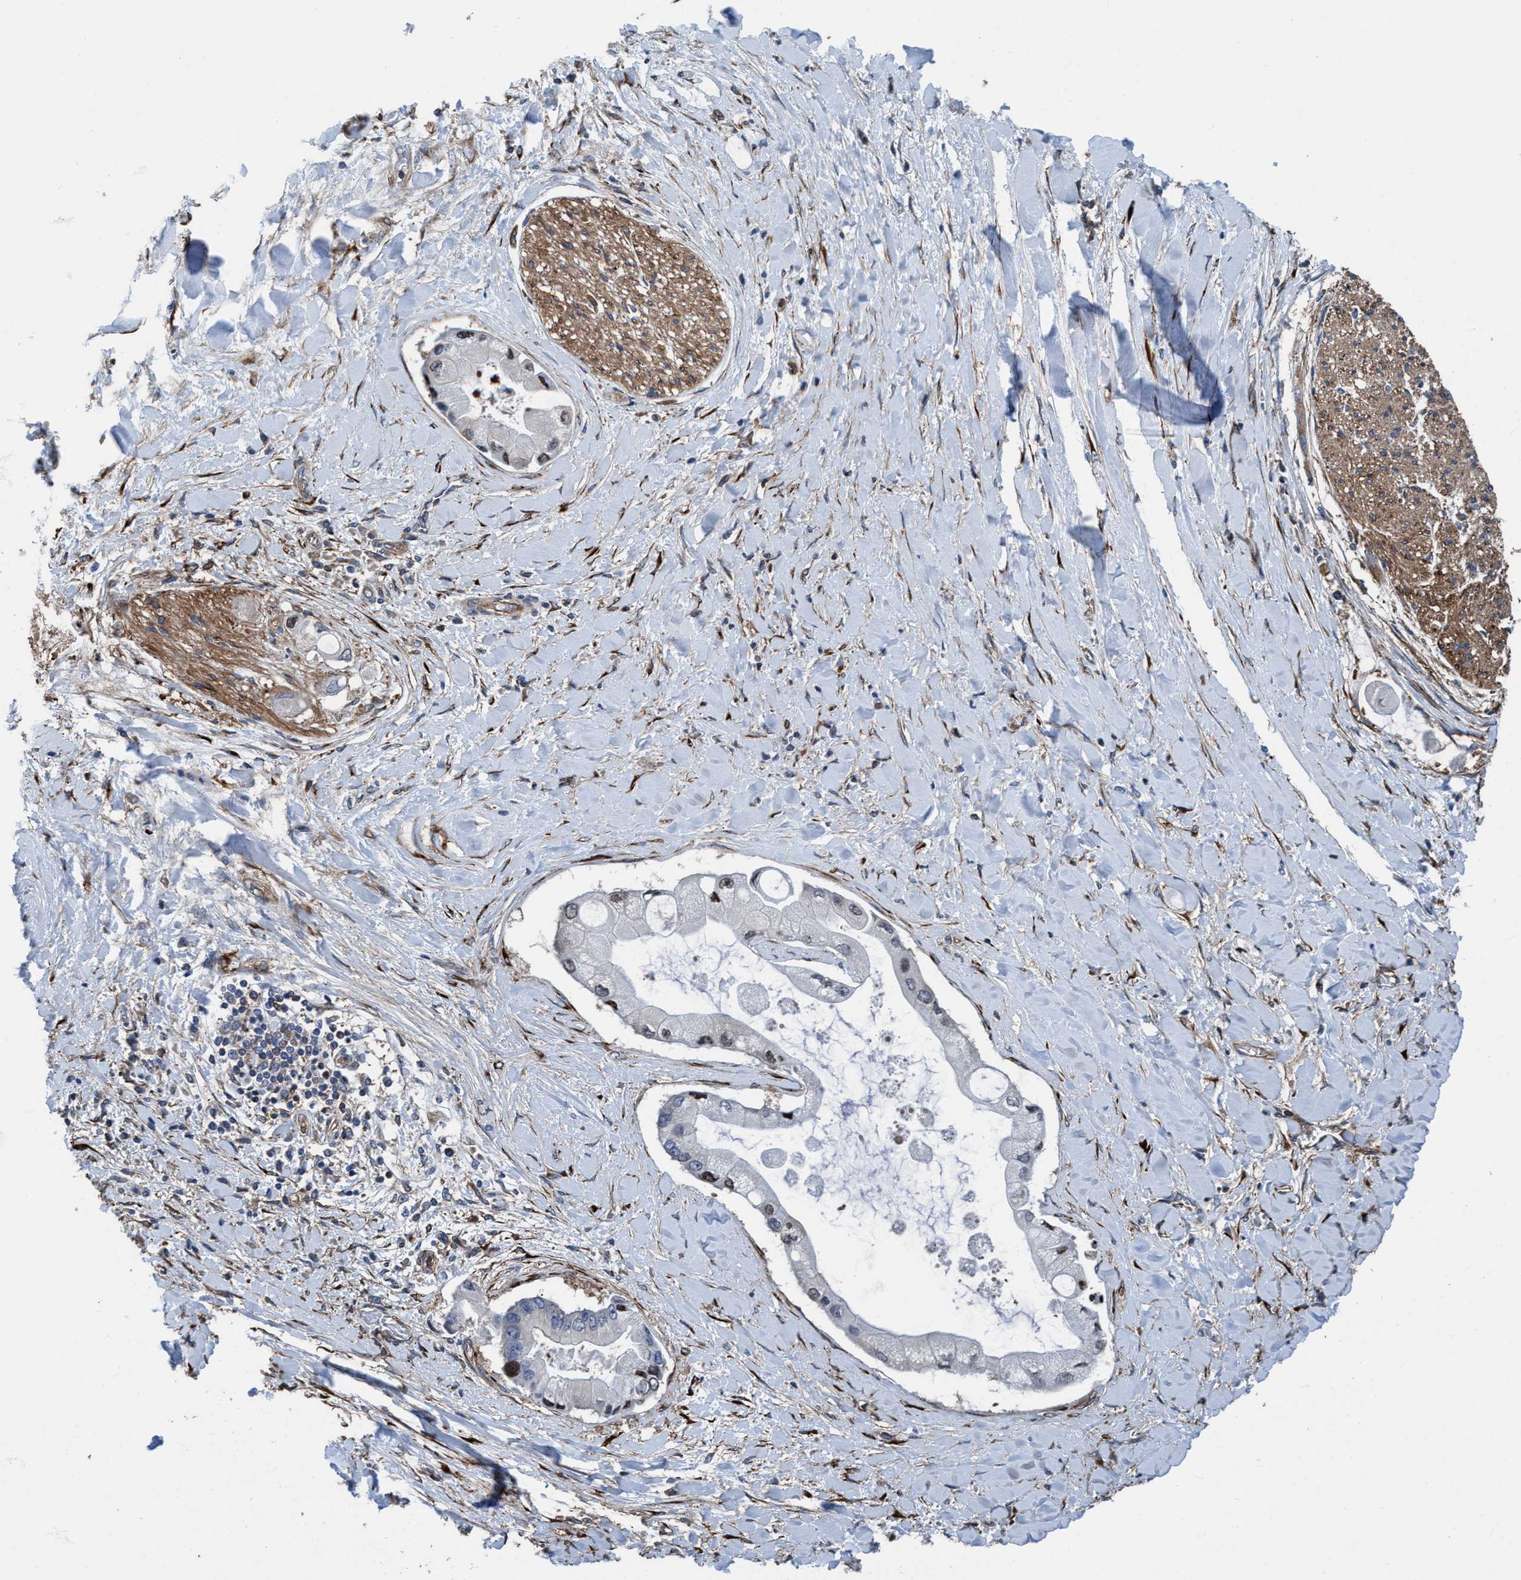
{"staining": {"intensity": "weak", "quantity": ">75%", "location": "nuclear"}, "tissue": "liver cancer", "cell_type": "Tumor cells", "image_type": "cancer", "snomed": [{"axis": "morphology", "description": "Cholangiocarcinoma"}, {"axis": "topography", "description": "Liver"}], "caption": "The image demonstrates a brown stain indicating the presence of a protein in the nuclear of tumor cells in liver cancer. The staining is performed using DAB (3,3'-diaminobenzidine) brown chromogen to label protein expression. The nuclei are counter-stained blue using hematoxylin.", "gene": "NMT1", "patient": {"sex": "male", "age": 50}}